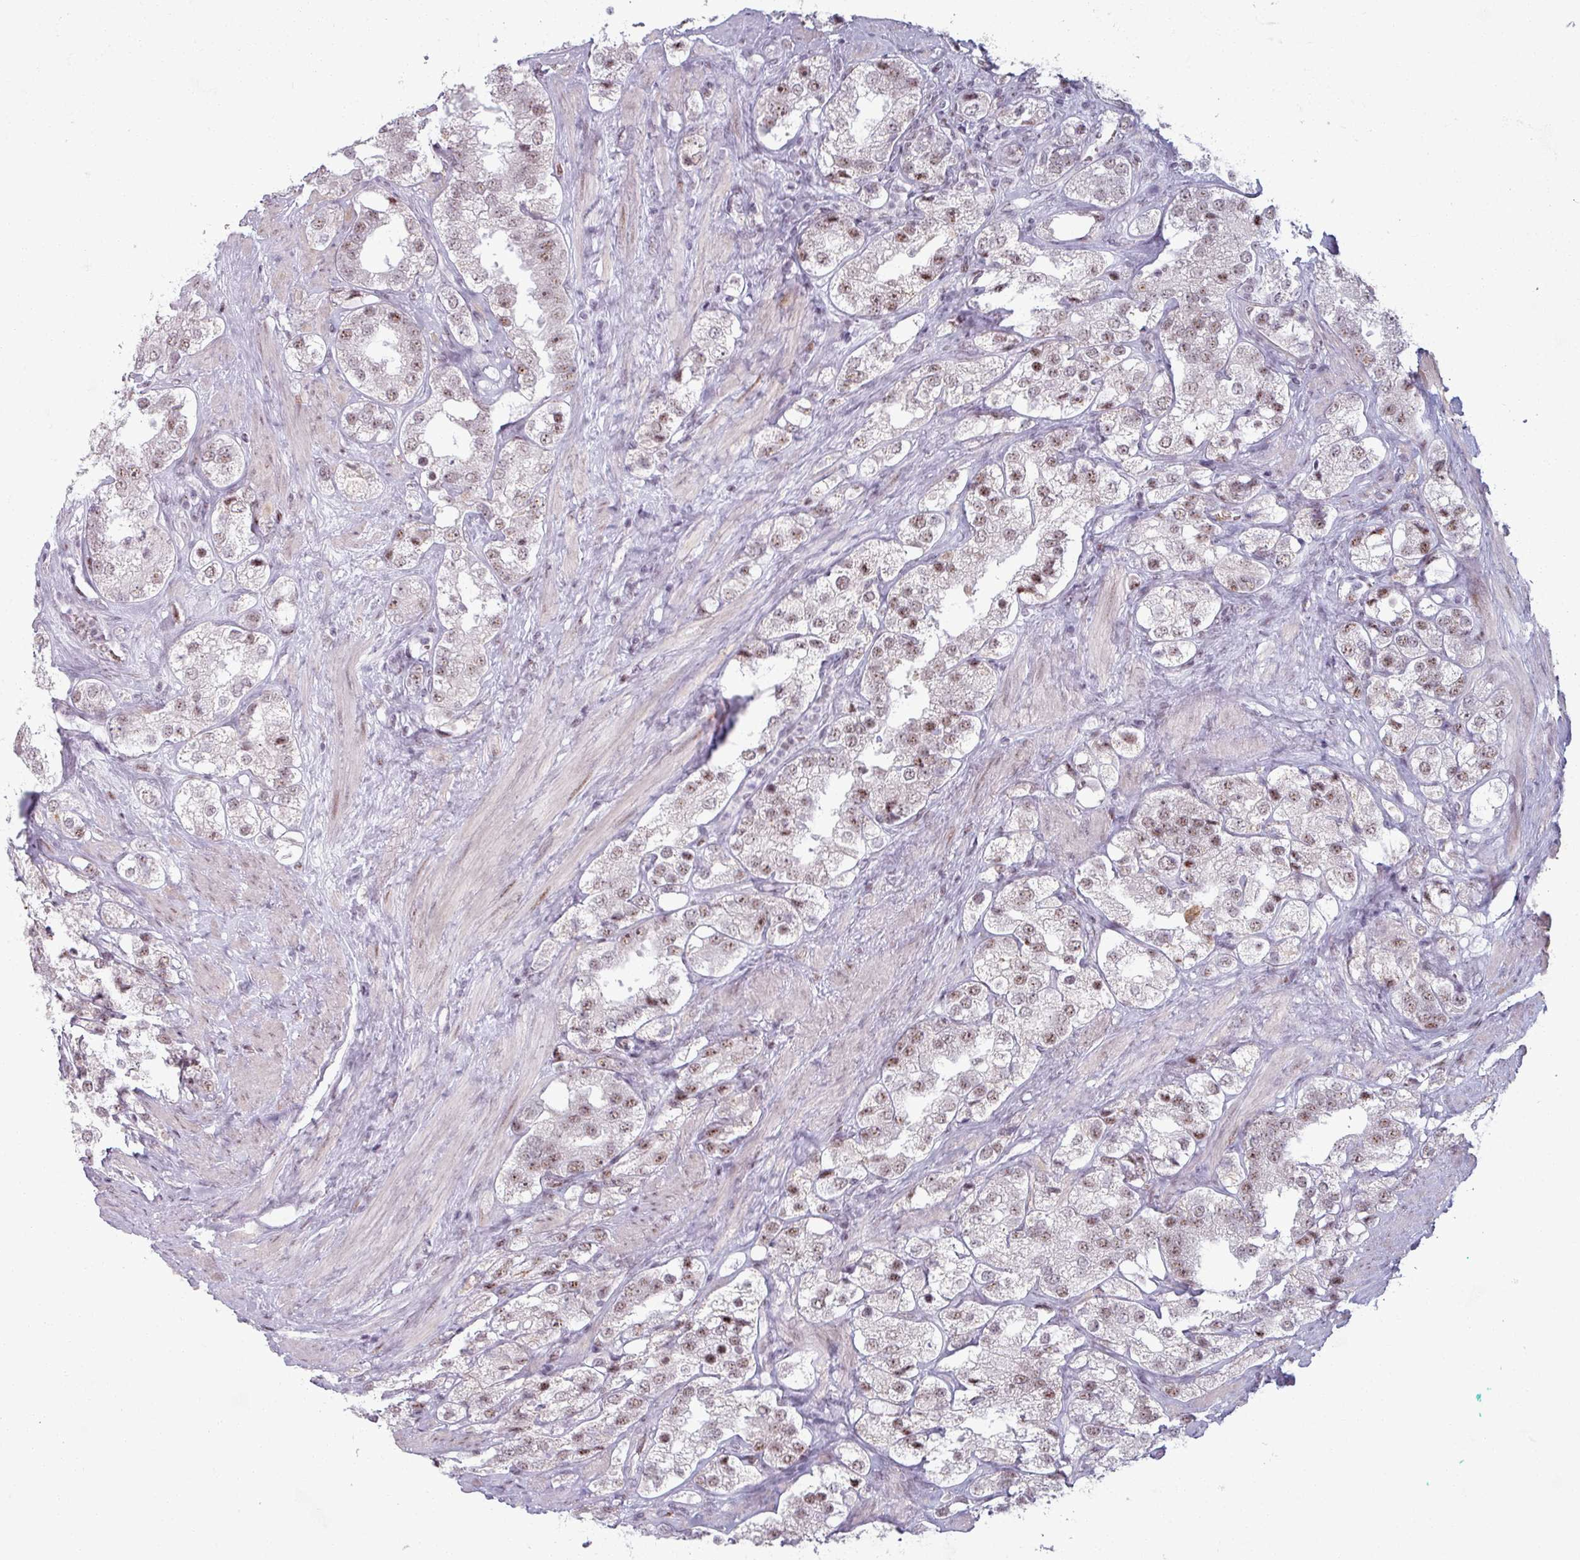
{"staining": {"intensity": "weak", "quantity": ">75%", "location": "nuclear"}, "tissue": "prostate cancer", "cell_type": "Tumor cells", "image_type": "cancer", "snomed": [{"axis": "morphology", "description": "Adenocarcinoma, NOS"}, {"axis": "topography", "description": "Prostate"}], "caption": "The photomicrograph displays immunohistochemical staining of adenocarcinoma (prostate). There is weak nuclear staining is identified in about >75% of tumor cells.", "gene": "NCOR1", "patient": {"sex": "male", "age": 79}}